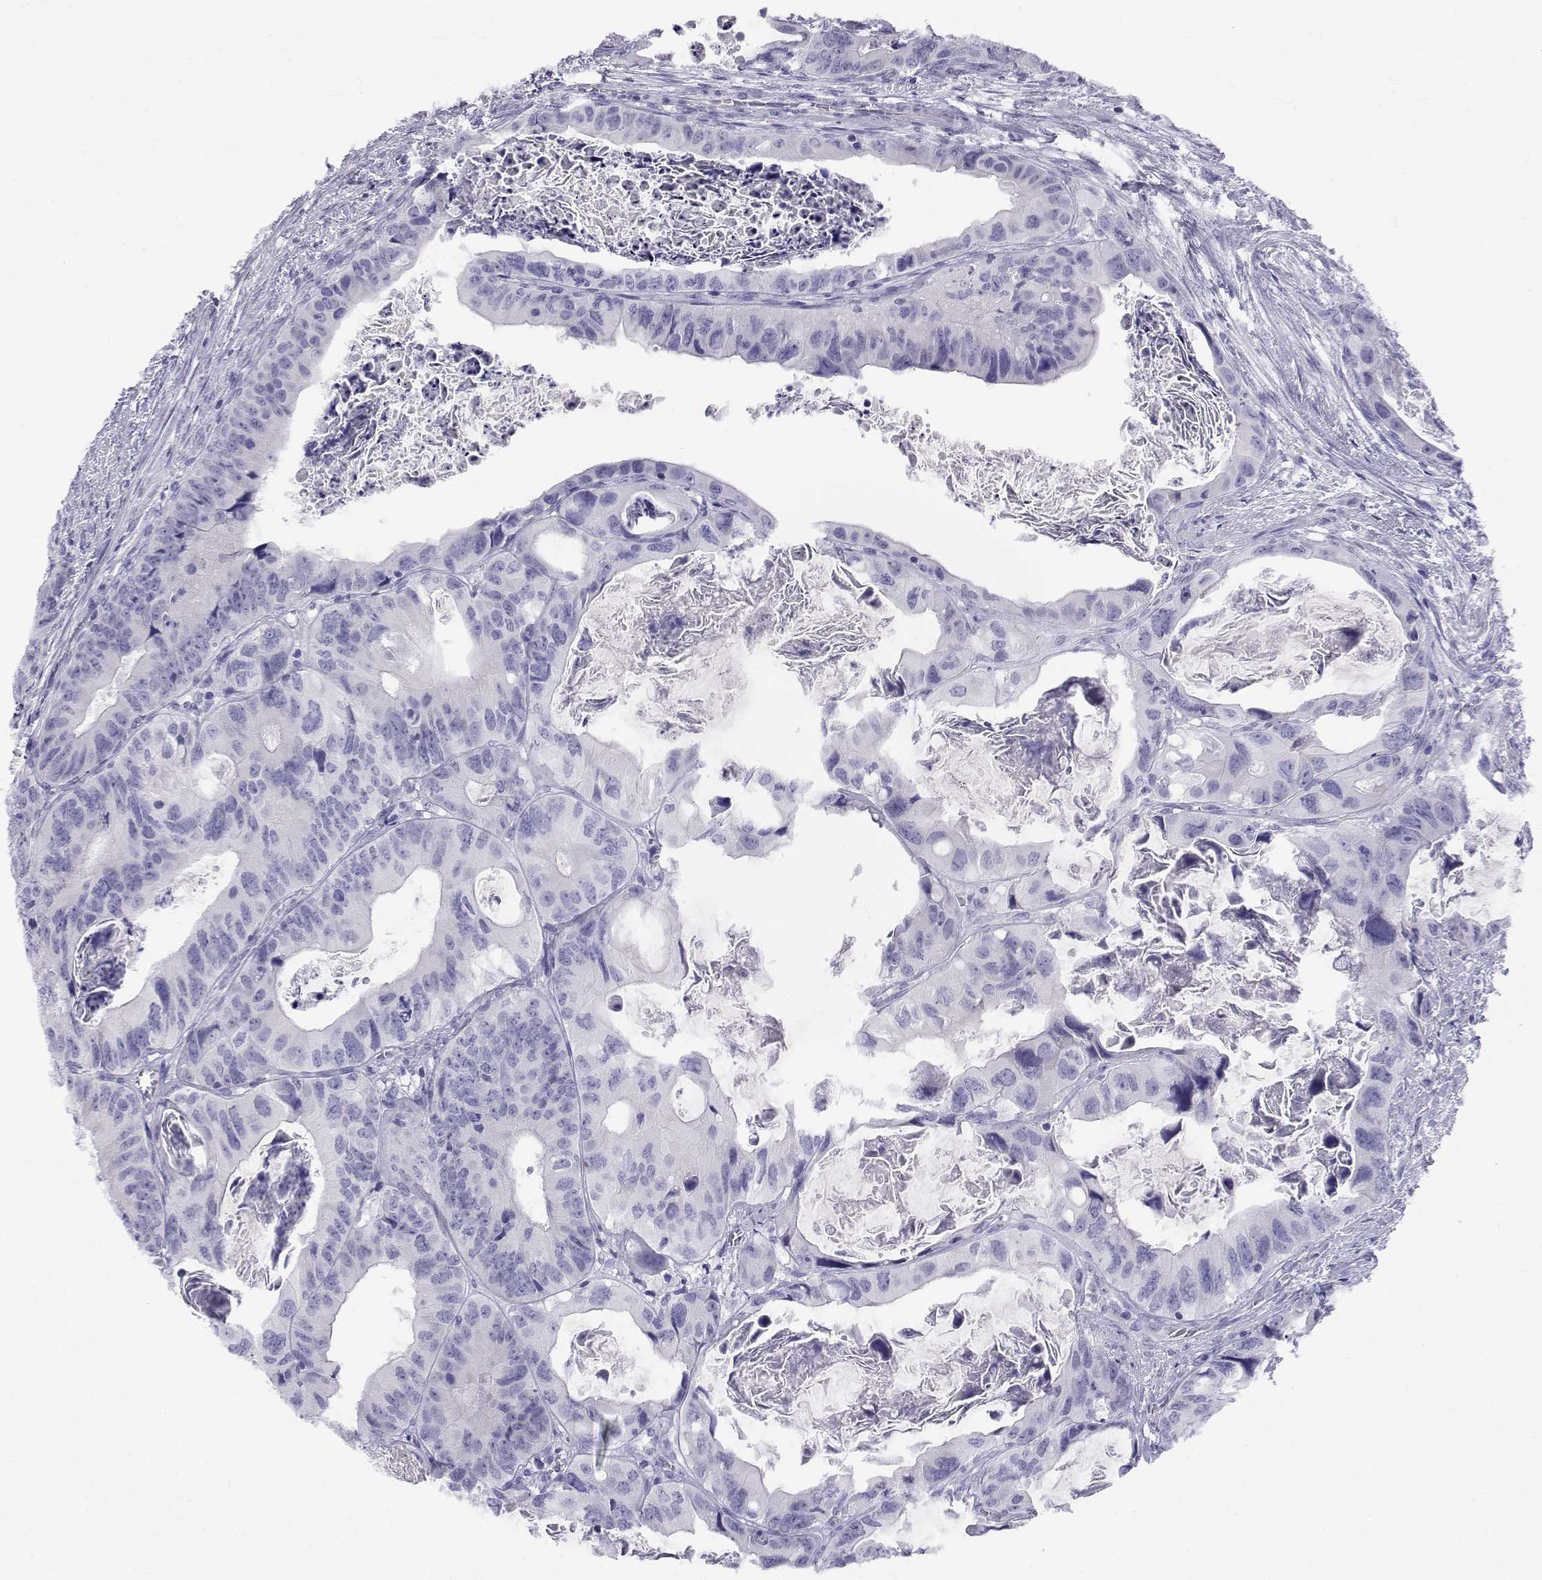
{"staining": {"intensity": "negative", "quantity": "none", "location": "none"}, "tissue": "colorectal cancer", "cell_type": "Tumor cells", "image_type": "cancer", "snomed": [{"axis": "morphology", "description": "Adenocarcinoma, NOS"}, {"axis": "topography", "description": "Rectum"}], "caption": "This is an immunohistochemistry (IHC) histopathology image of colorectal adenocarcinoma. There is no staining in tumor cells.", "gene": "SLC6A3", "patient": {"sex": "male", "age": 64}}